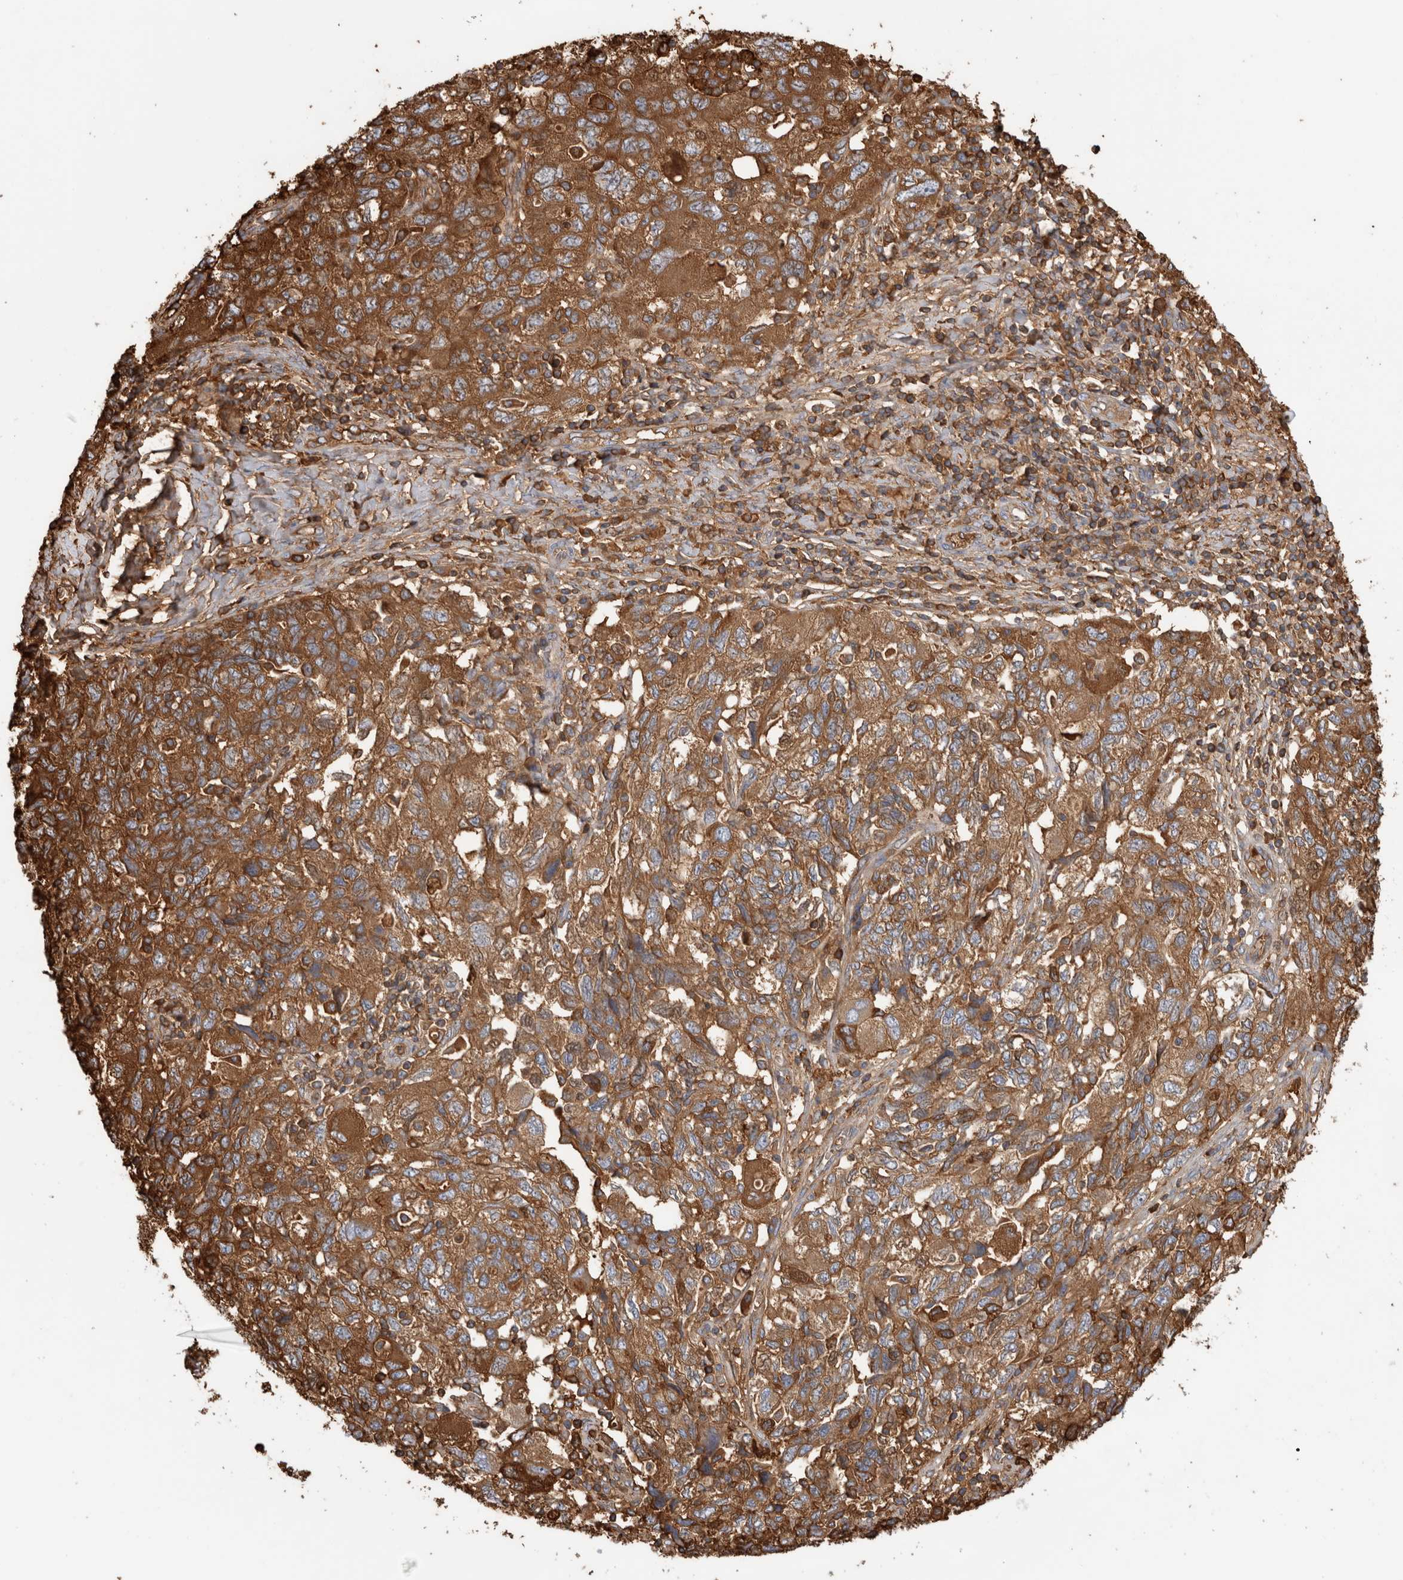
{"staining": {"intensity": "strong", "quantity": ">75%", "location": "cytoplasmic/membranous"}, "tissue": "ovarian cancer", "cell_type": "Tumor cells", "image_type": "cancer", "snomed": [{"axis": "morphology", "description": "Carcinoma, NOS"}, {"axis": "morphology", "description": "Cystadenocarcinoma, serous, NOS"}, {"axis": "topography", "description": "Ovary"}], "caption": "Immunohistochemistry (IHC) photomicrograph of human ovarian cancer stained for a protein (brown), which shows high levels of strong cytoplasmic/membranous staining in about >75% of tumor cells.", "gene": "TBCE", "patient": {"sex": "female", "age": 69}}